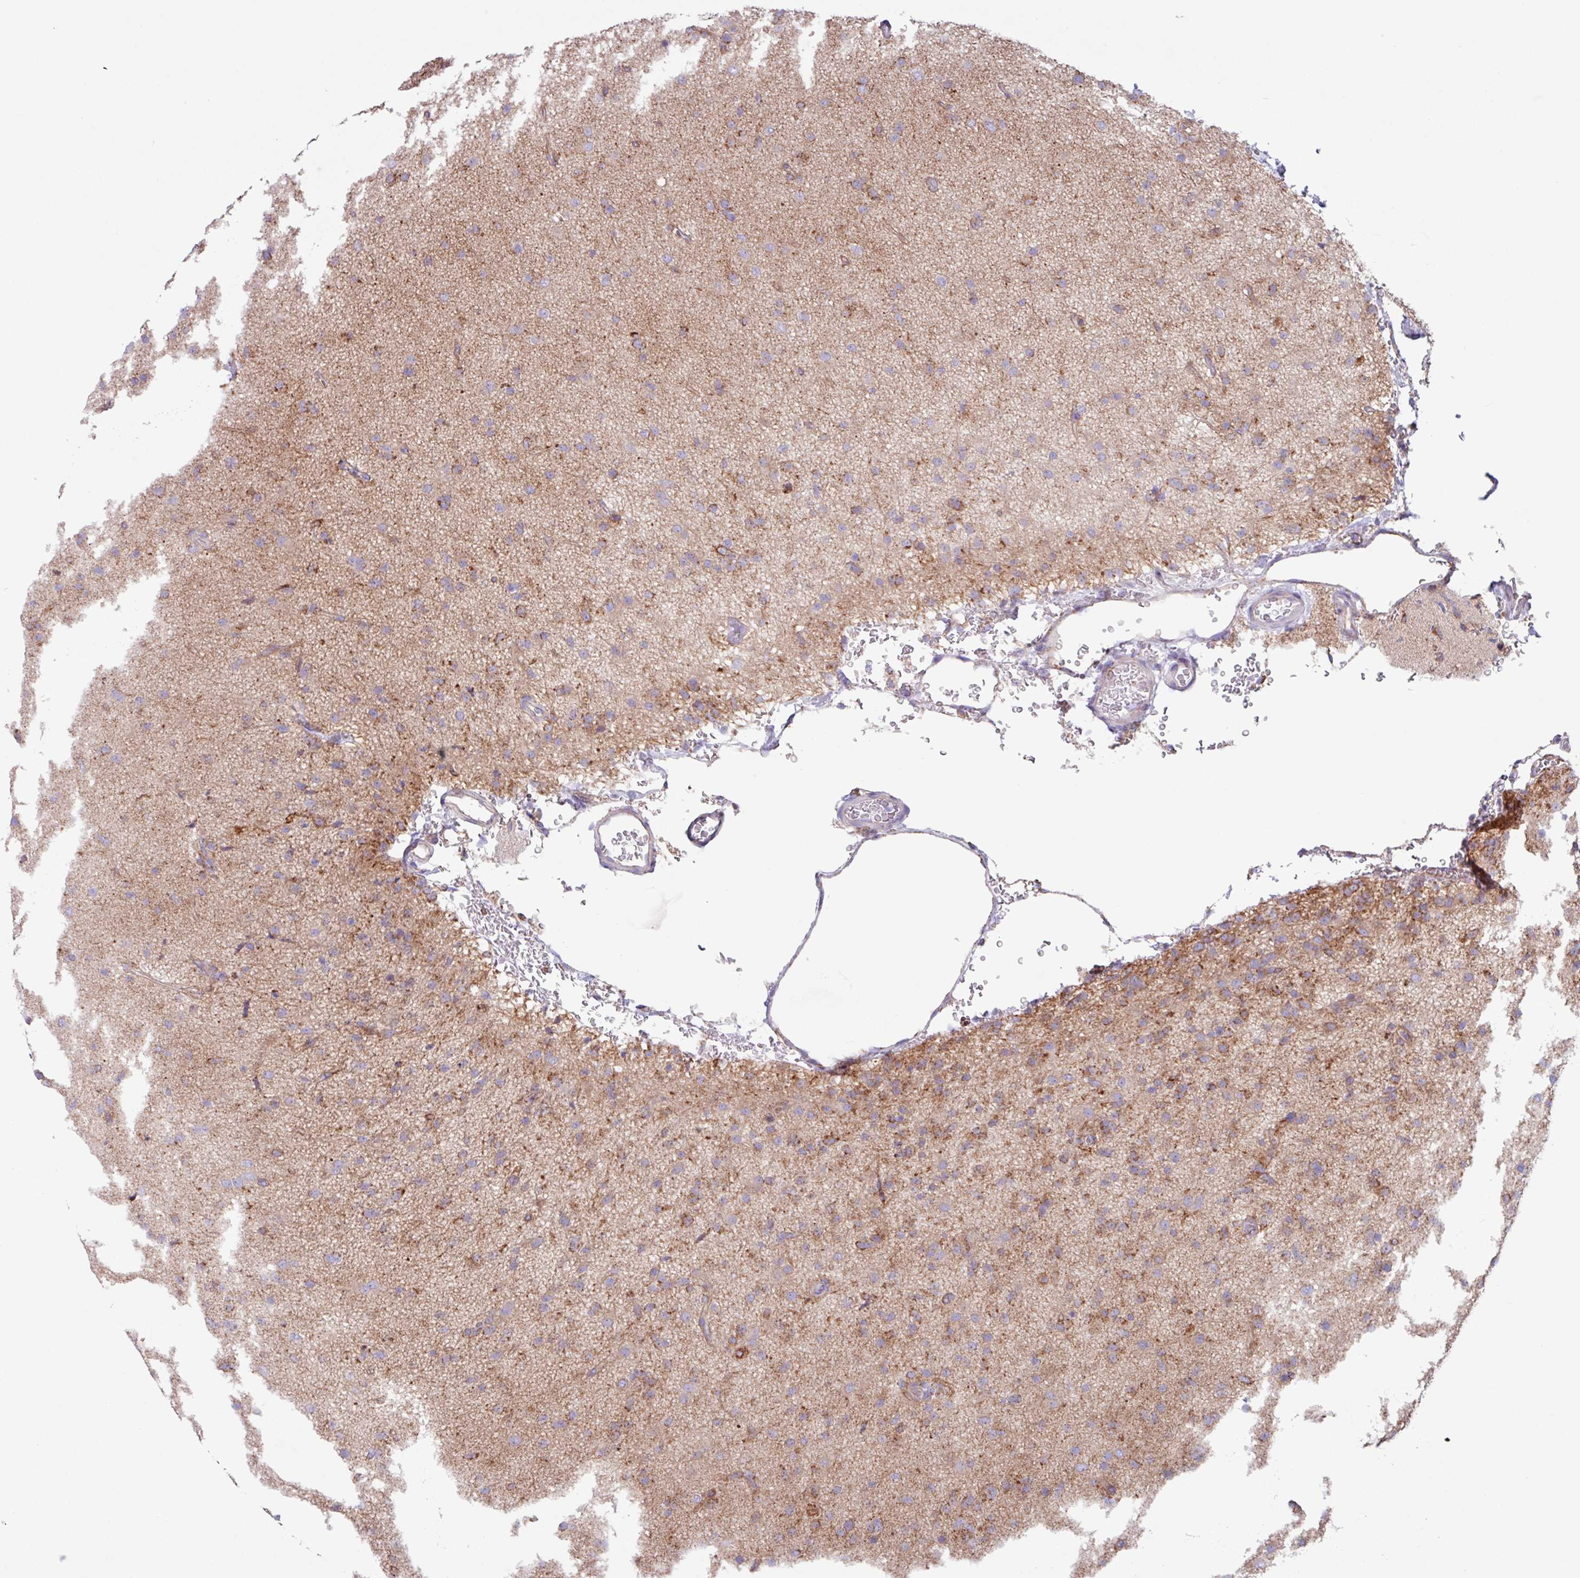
{"staining": {"intensity": "moderate", "quantity": ">75%", "location": "cytoplasmic/membranous"}, "tissue": "glioma", "cell_type": "Tumor cells", "image_type": "cancer", "snomed": [{"axis": "morphology", "description": "Glioma, malignant, Low grade"}, {"axis": "topography", "description": "Brain"}], "caption": "Immunohistochemistry (IHC) (DAB (3,3'-diaminobenzidine)) staining of human glioma displays moderate cytoplasmic/membranous protein expression in about >75% of tumor cells. The protein is shown in brown color, while the nuclei are stained blue.", "gene": "OTULIN", "patient": {"sex": "male", "age": 65}}